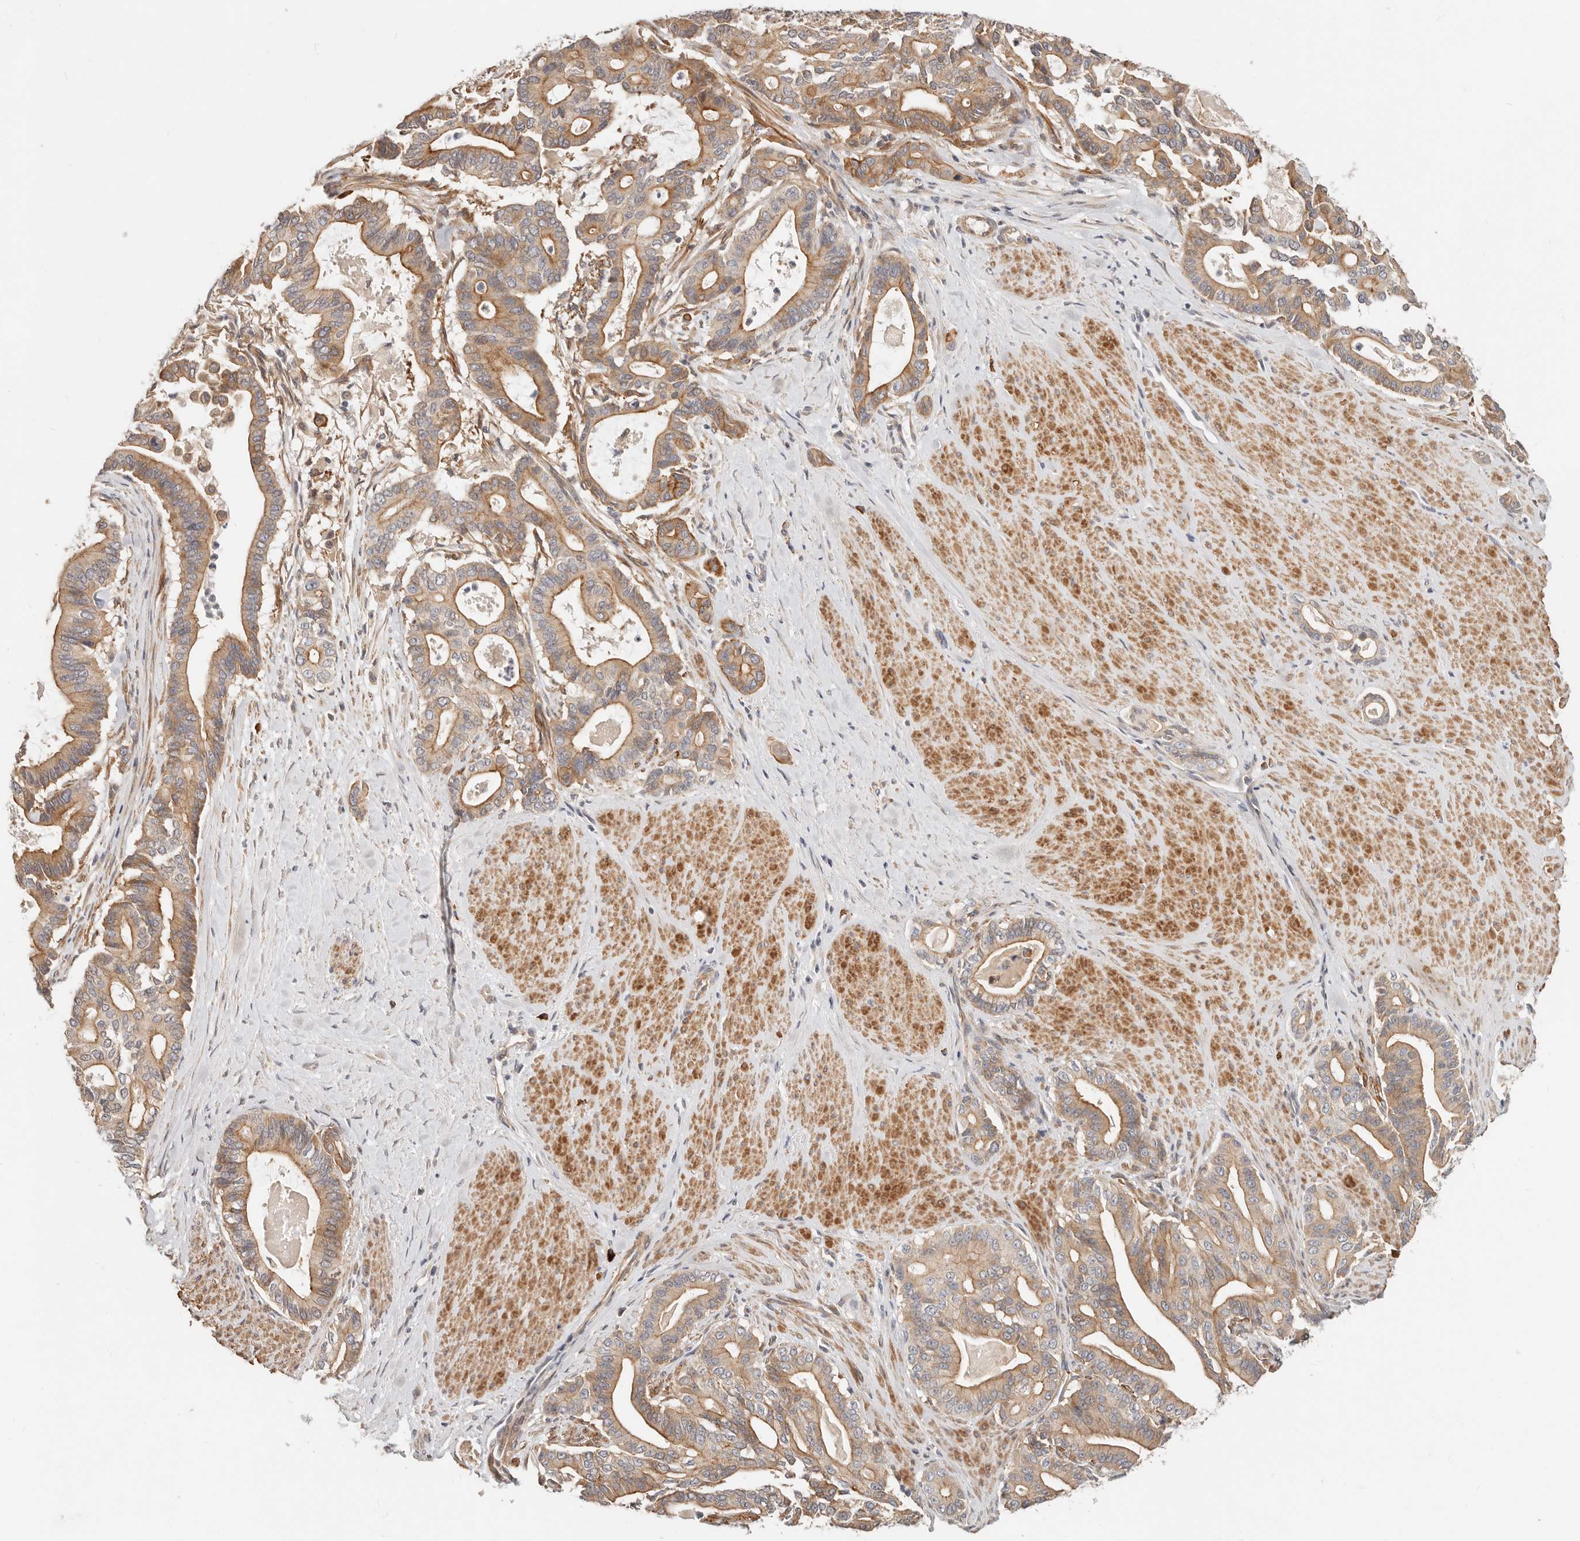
{"staining": {"intensity": "moderate", "quantity": ">75%", "location": "cytoplasmic/membranous"}, "tissue": "pancreatic cancer", "cell_type": "Tumor cells", "image_type": "cancer", "snomed": [{"axis": "morphology", "description": "Adenocarcinoma, NOS"}, {"axis": "topography", "description": "Pancreas"}], "caption": "Protein analysis of pancreatic adenocarcinoma tissue displays moderate cytoplasmic/membranous expression in approximately >75% of tumor cells. Using DAB (3,3'-diaminobenzidine) (brown) and hematoxylin (blue) stains, captured at high magnification using brightfield microscopy.", "gene": "ZRANB1", "patient": {"sex": "male", "age": 63}}